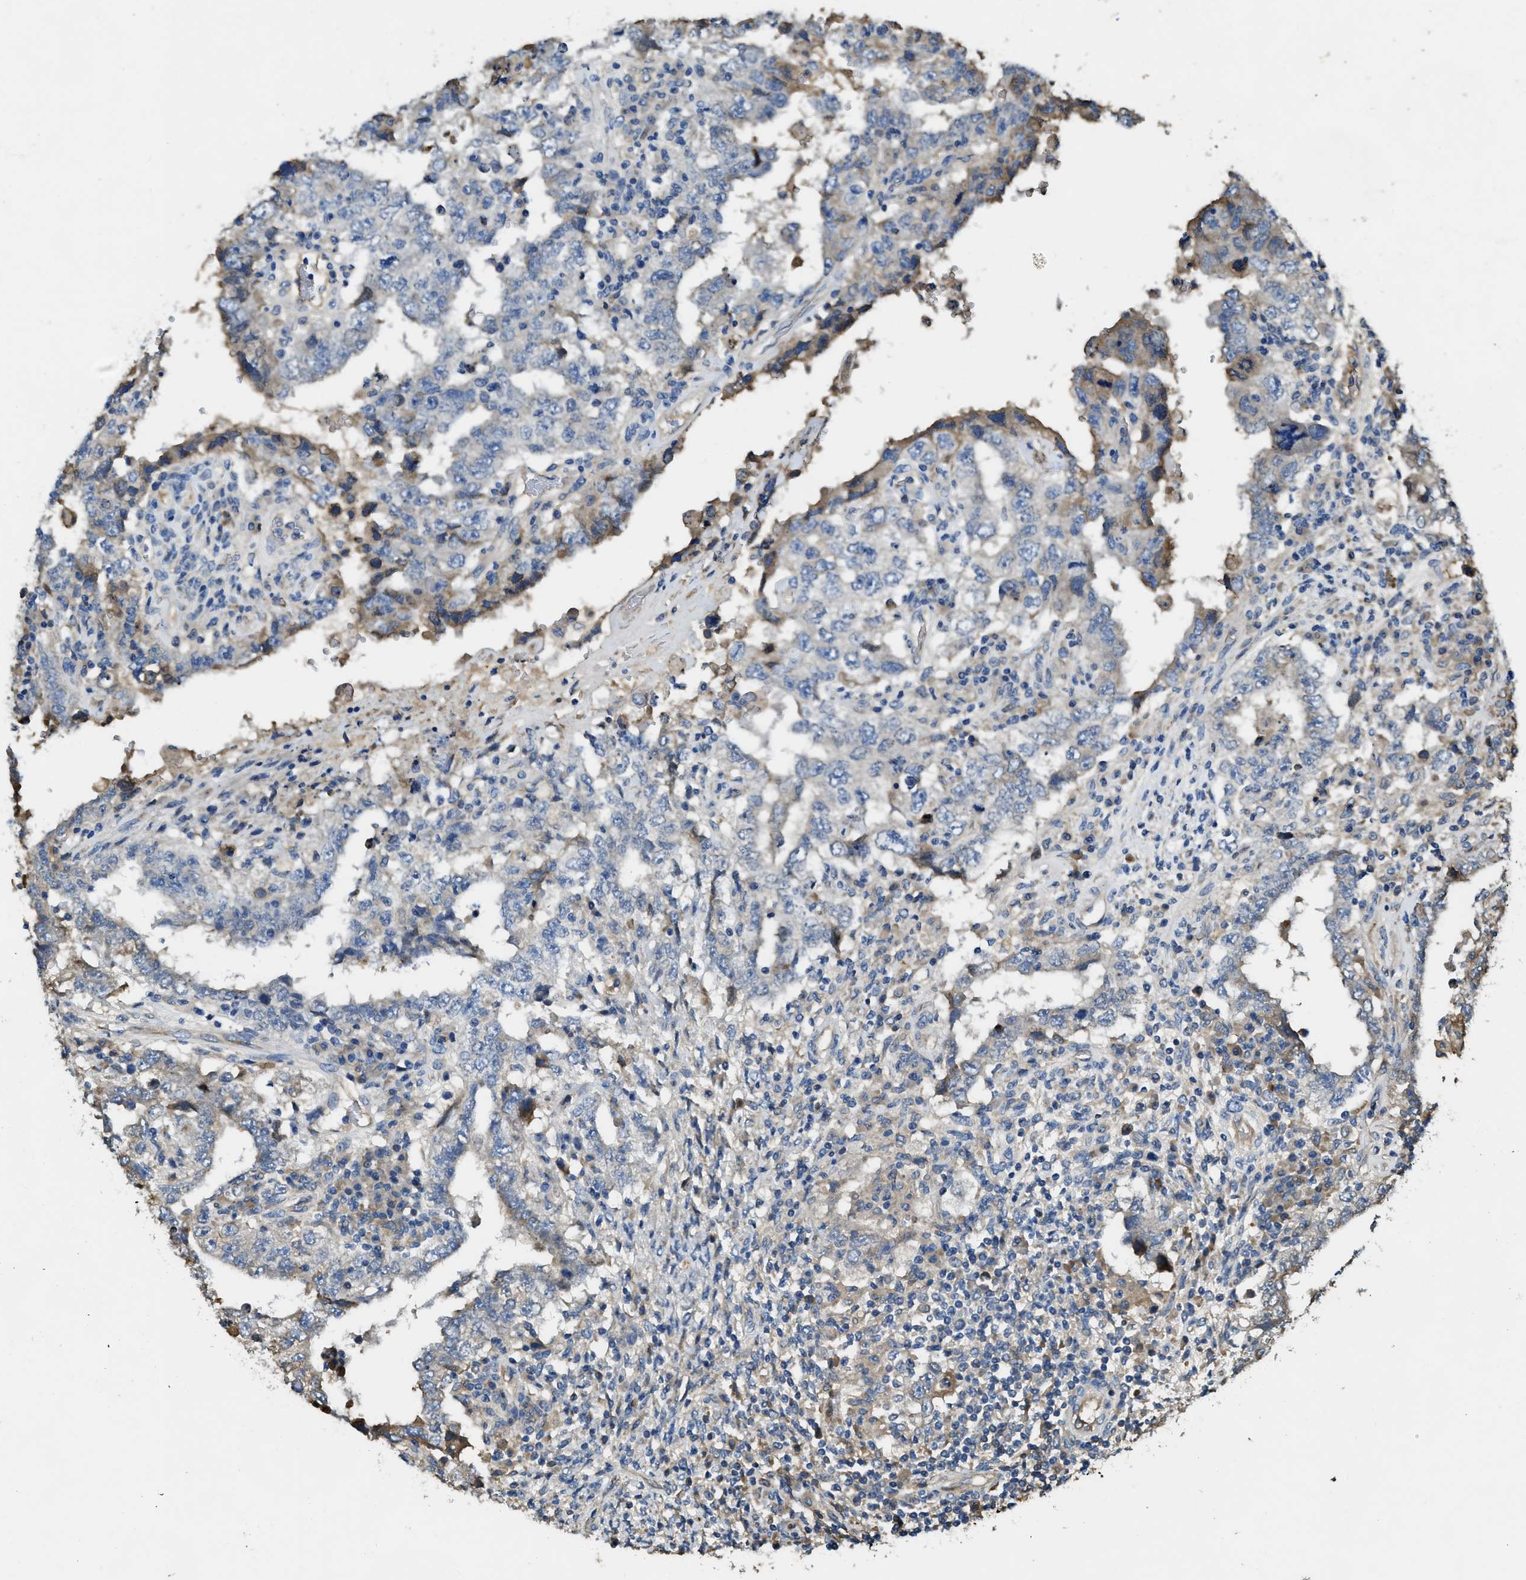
{"staining": {"intensity": "moderate", "quantity": "<25%", "location": "cytoplasmic/membranous"}, "tissue": "testis cancer", "cell_type": "Tumor cells", "image_type": "cancer", "snomed": [{"axis": "morphology", "description": "Carcinoma, Embryonal, NOS"}, {"axis": "topography", "description": "Testis"}], "caption": "High-power microscopy captured an immunohistochemistry image of testis embryonal carcinoma, revealing moderate cytoplasmic/membranous positivity in approximately <25% of tumor cells. (brown staining indicates protein expression, while blue staining denotes nuclei).", "gene": "RIPK2", "patient": {"sex": "male", "age": 26}}